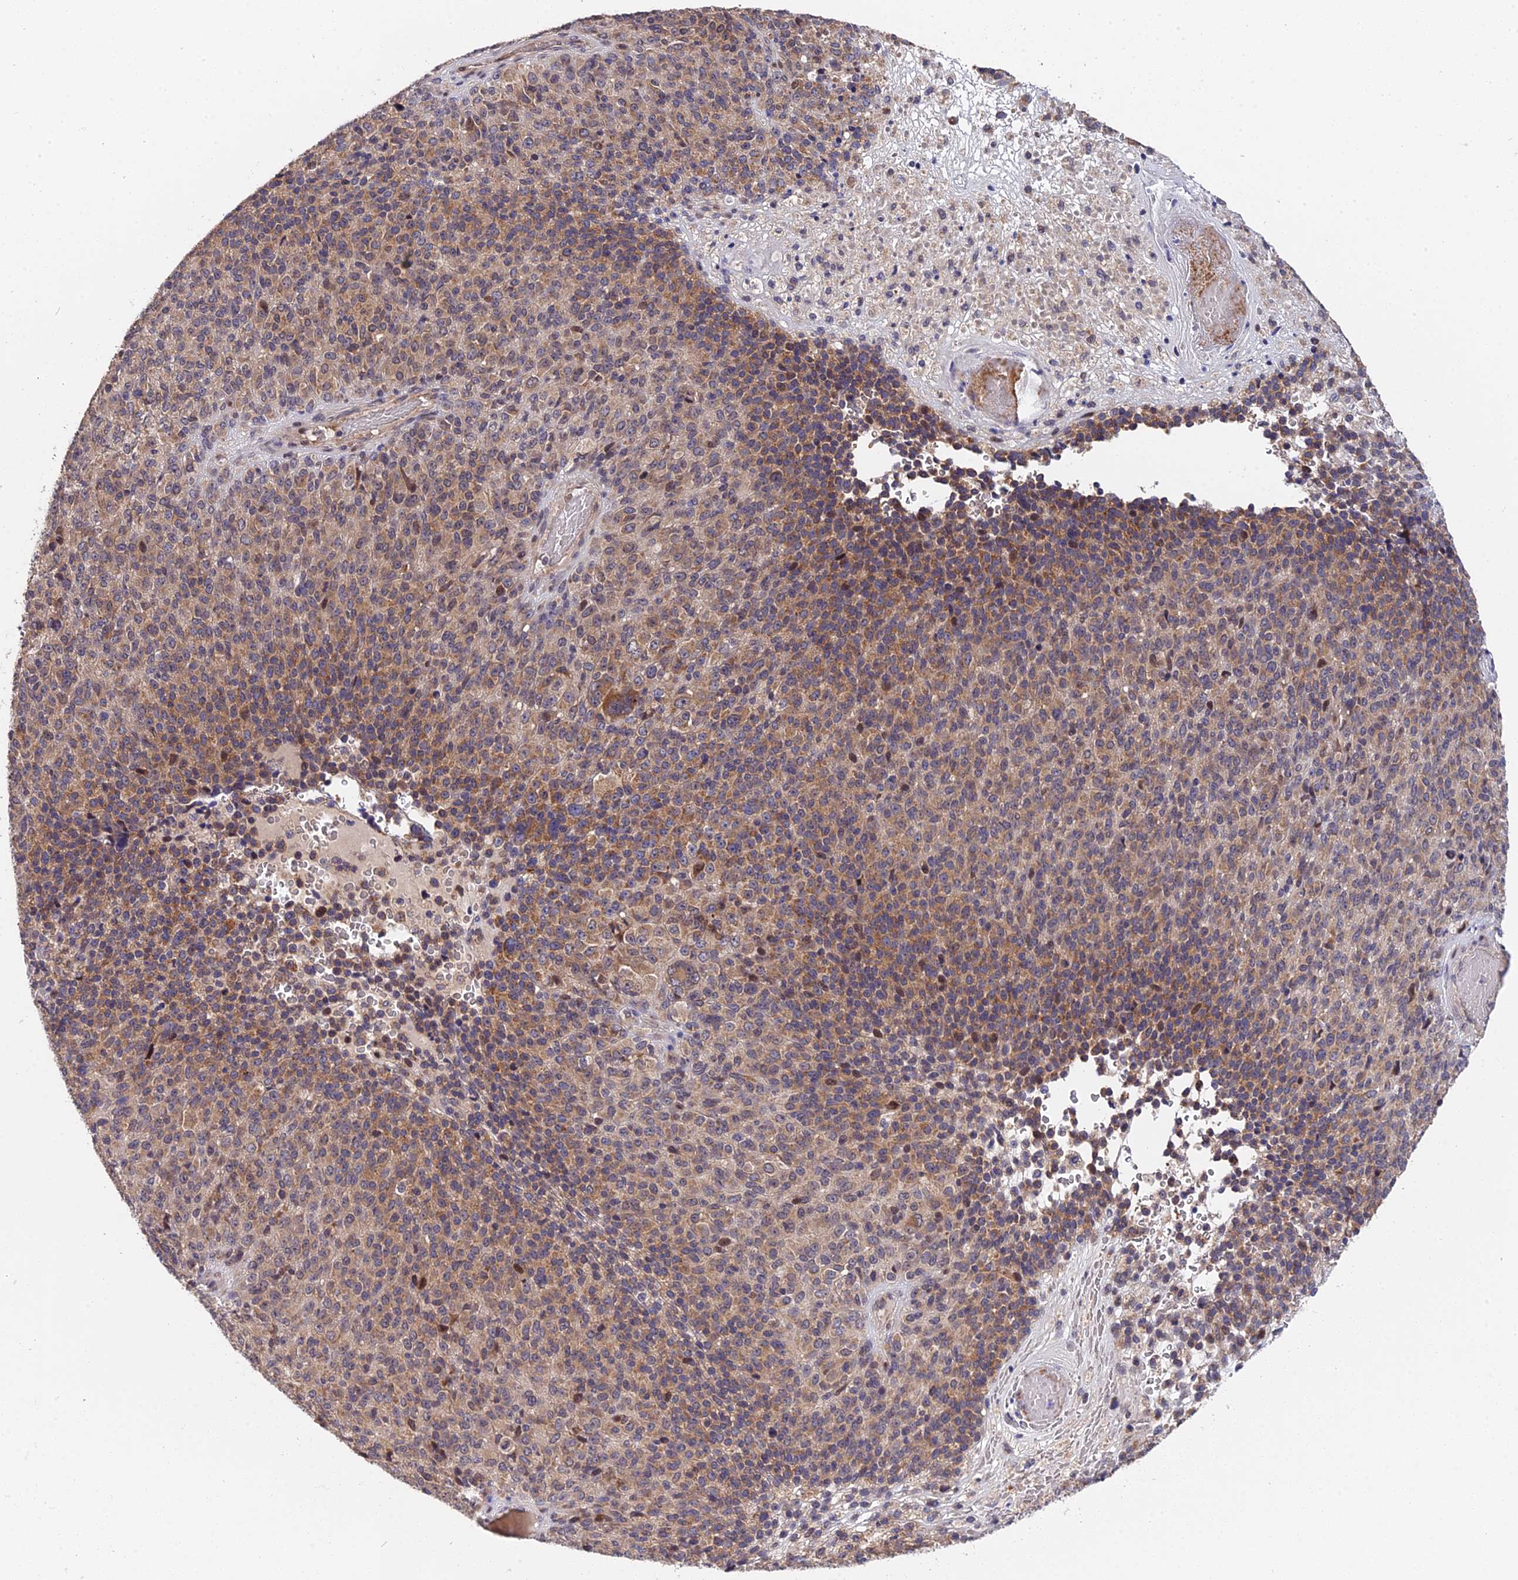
{"staining": {"intensity": "moderate", "quantity": ">75%", "location": "cytoplasmic/membranous"}, "tissue": "melanoma", "cell_type": "Tumor cells", "image_type": "cancer", "snomed": [{"axis": "morphology", "description": "Malignant melanoma, Metastatic site"}, {"axis": "topography", "description": "Brain"}], "caption": "Immunohistochemistry histopathology image of human melanoma stained for a protein (brown), which exhibits medium levels of moderate cytoplasmic/membranous staining in approximately >75% of tumor cells.", "gene": "TRMT1", "patient": {"sex": "female", "age": 56}}